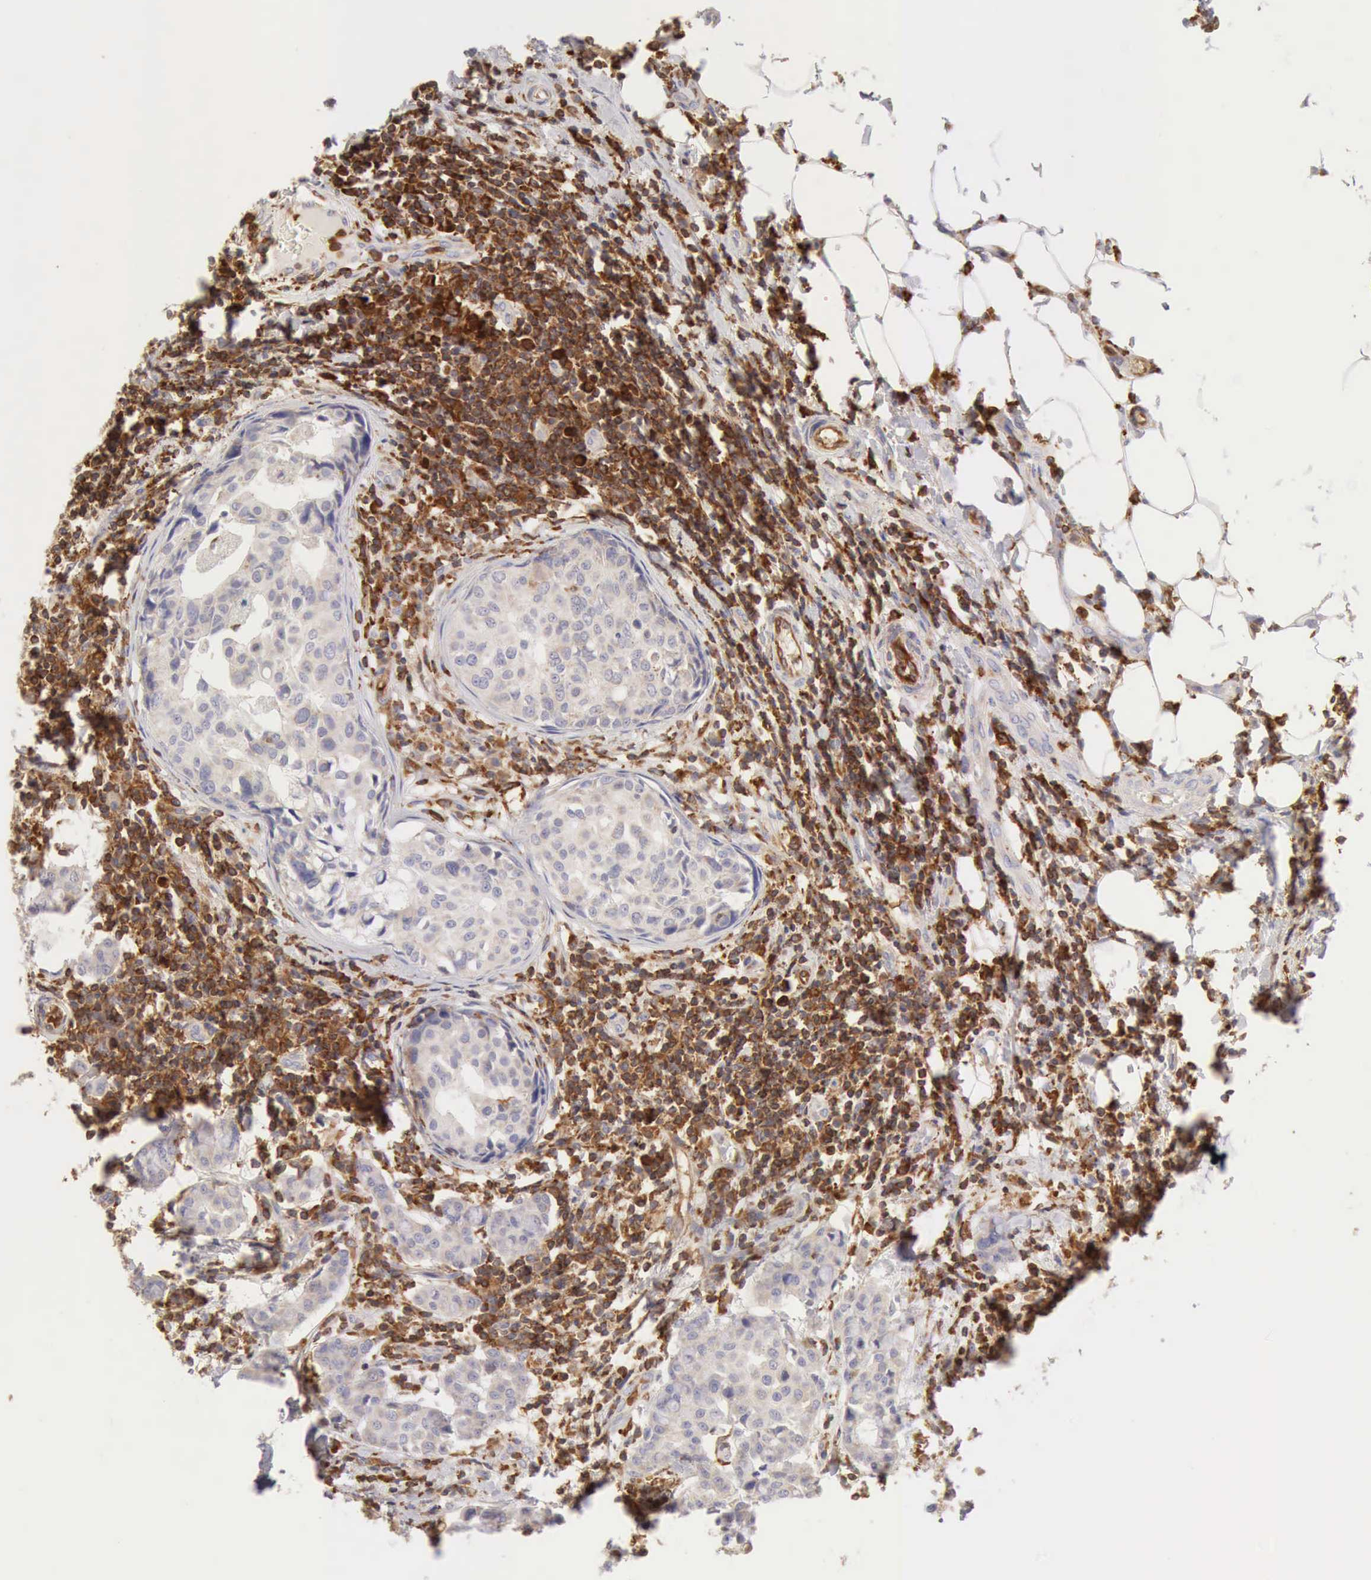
{"staining": {"intensity": "weak", "quantity": "25%-75%", "location": "cytoplasmic/membranous"}, "tissue": "breast cancer", "cell_type": "Tumor cells", "image_type": "cancer", "snomed": [{"axis": "morphology", "description": "Duct carcinoma"}, {"axis": "topography", "description": "Breast"}], "caption": "A brown stain highlights weak cytoplasmic/membranous positivity of a protein in human breast cancer (intraductal carcinoma) tumor cells.", "gene": "ARHGAP4", "patient": {"sex": "female", "age": 27}}